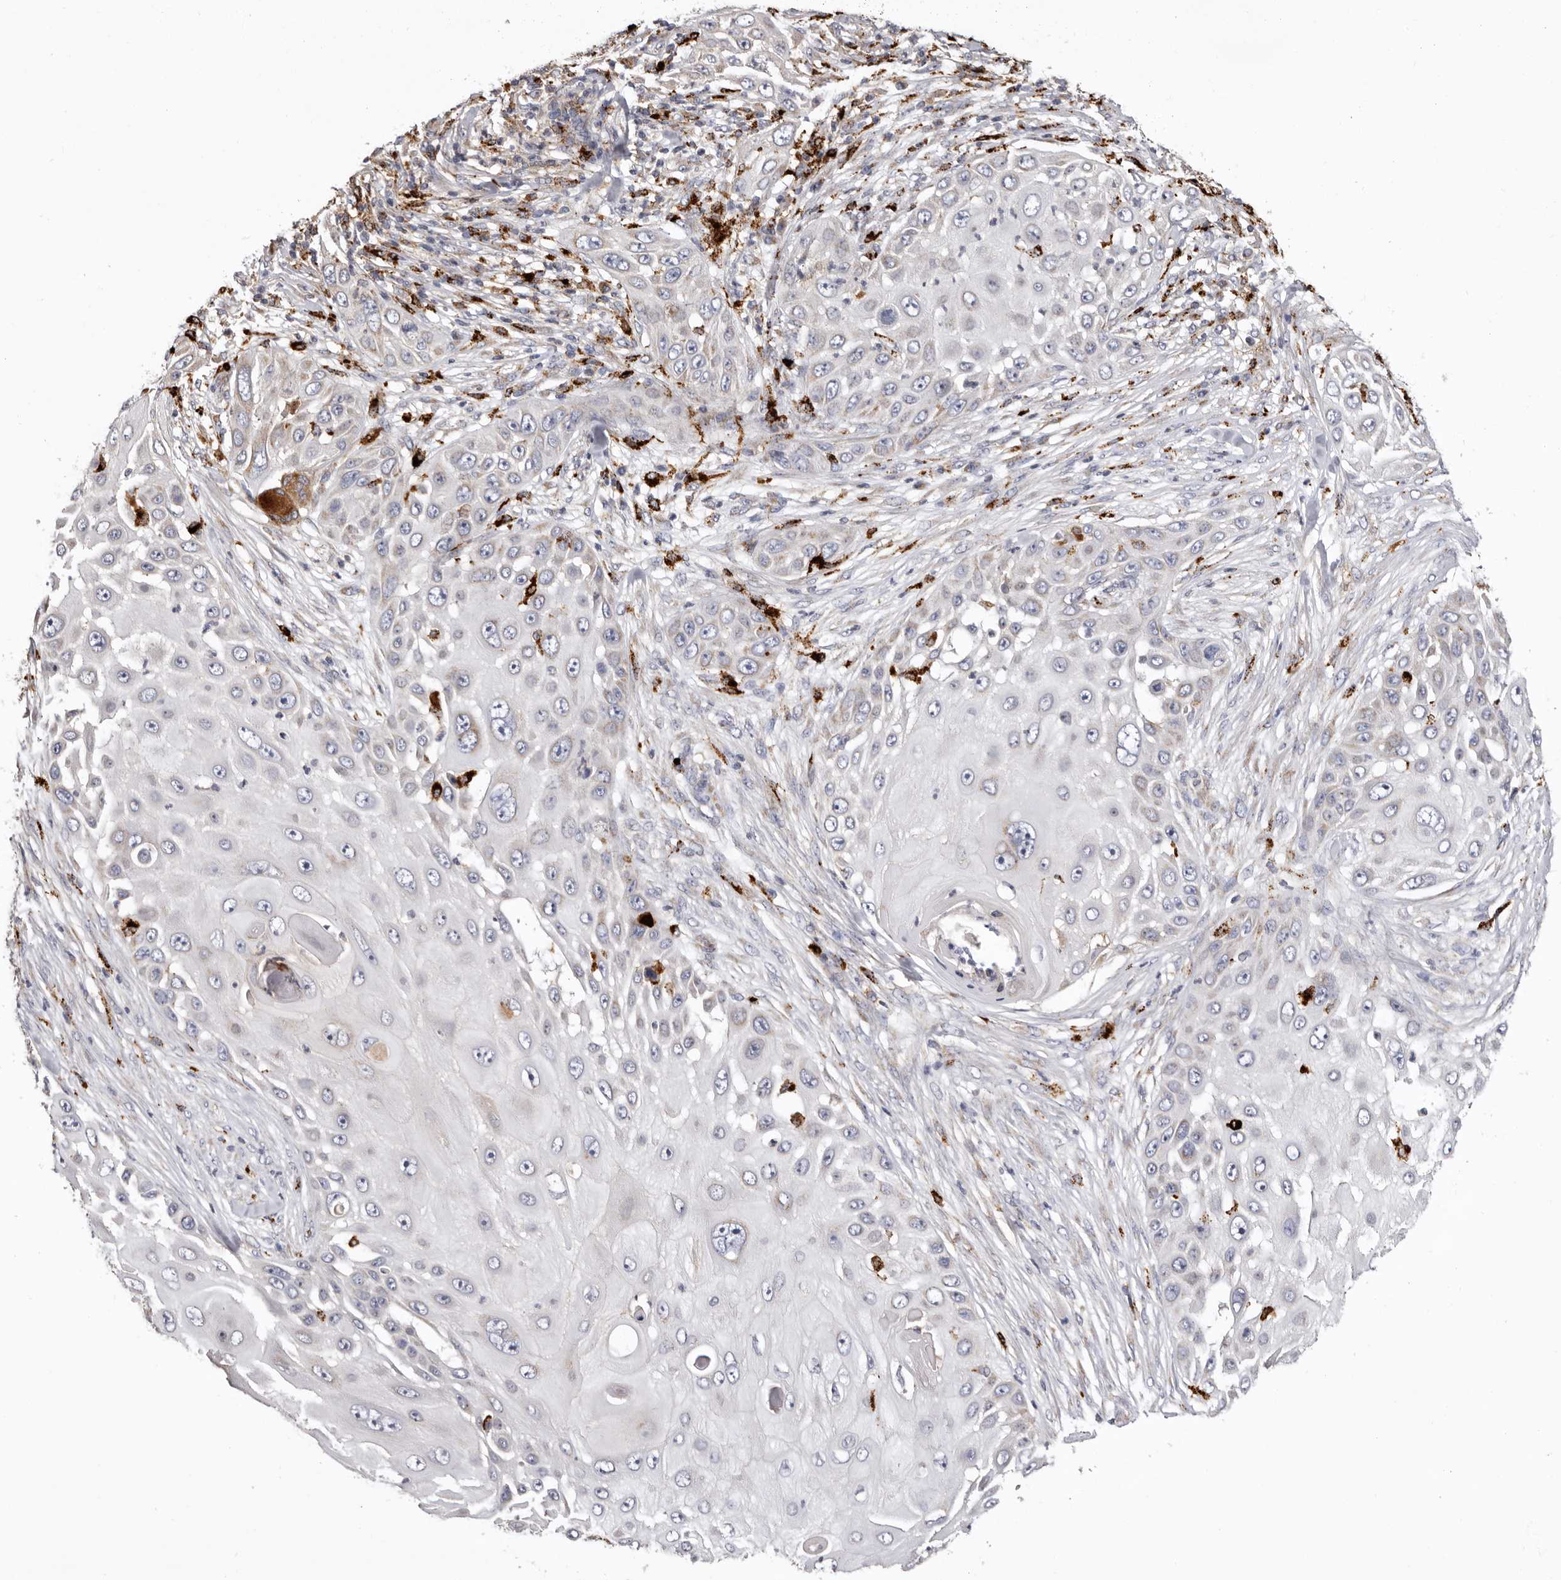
{"staining": {"intensity": "negative", "quantity": "none", "location": "none"}, "tissue": "skin cancer", "cell_type": "Tumor cells", "image_type": "cancer", "snomed": [{"axis": "morphology", "description": "Squamous cell carcinoma, NOS"}, {"axis": "topography", "description": "Skin"}], "caption": "The image reveals no significant positivity in tumor cells of skin cancer (squamous cell carcinoma).", "gene": "MECR", "patient": {"sex": "female", "age": 44}}